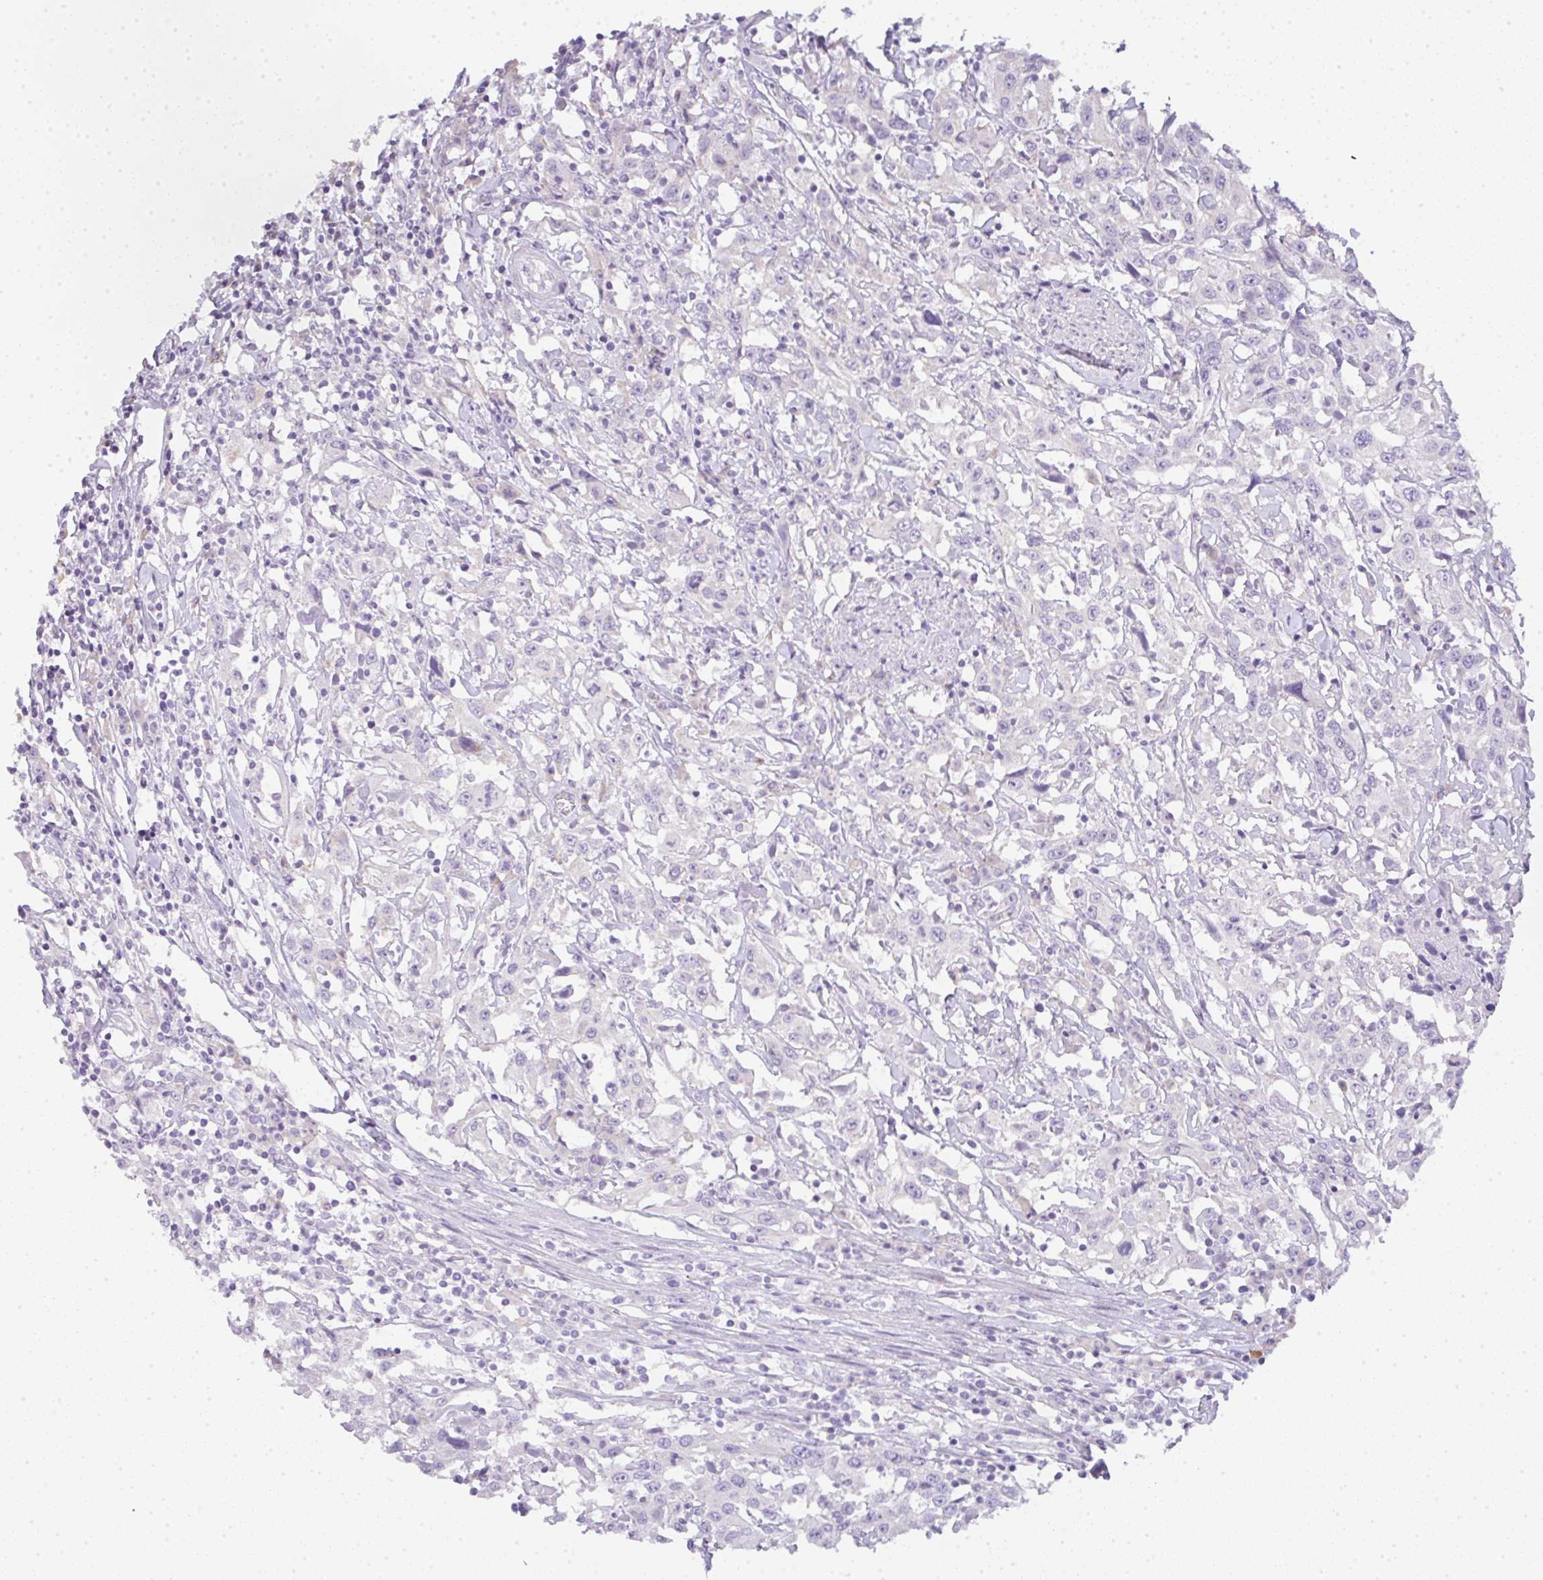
{"staining": {"intensity": "negative", "quantity": "none", "location": "none"}, "tissue": "urothelial cancer", "cell_type": "Tumor cells", "image_type": "cancer", "snomed": [{"axis": "morphology", "description": "Urothelial carcinoma, High grade"}, {"axis": "topography", "description": "Urinary bladder"}], "caption": "Tumor cells show no significant protein positivity in urothelial cancer. (Brightfield microscopy of DAB IHC at high magnification).", "gene": "LPAR4", "patient": {"sex": "male", "age": 61}}